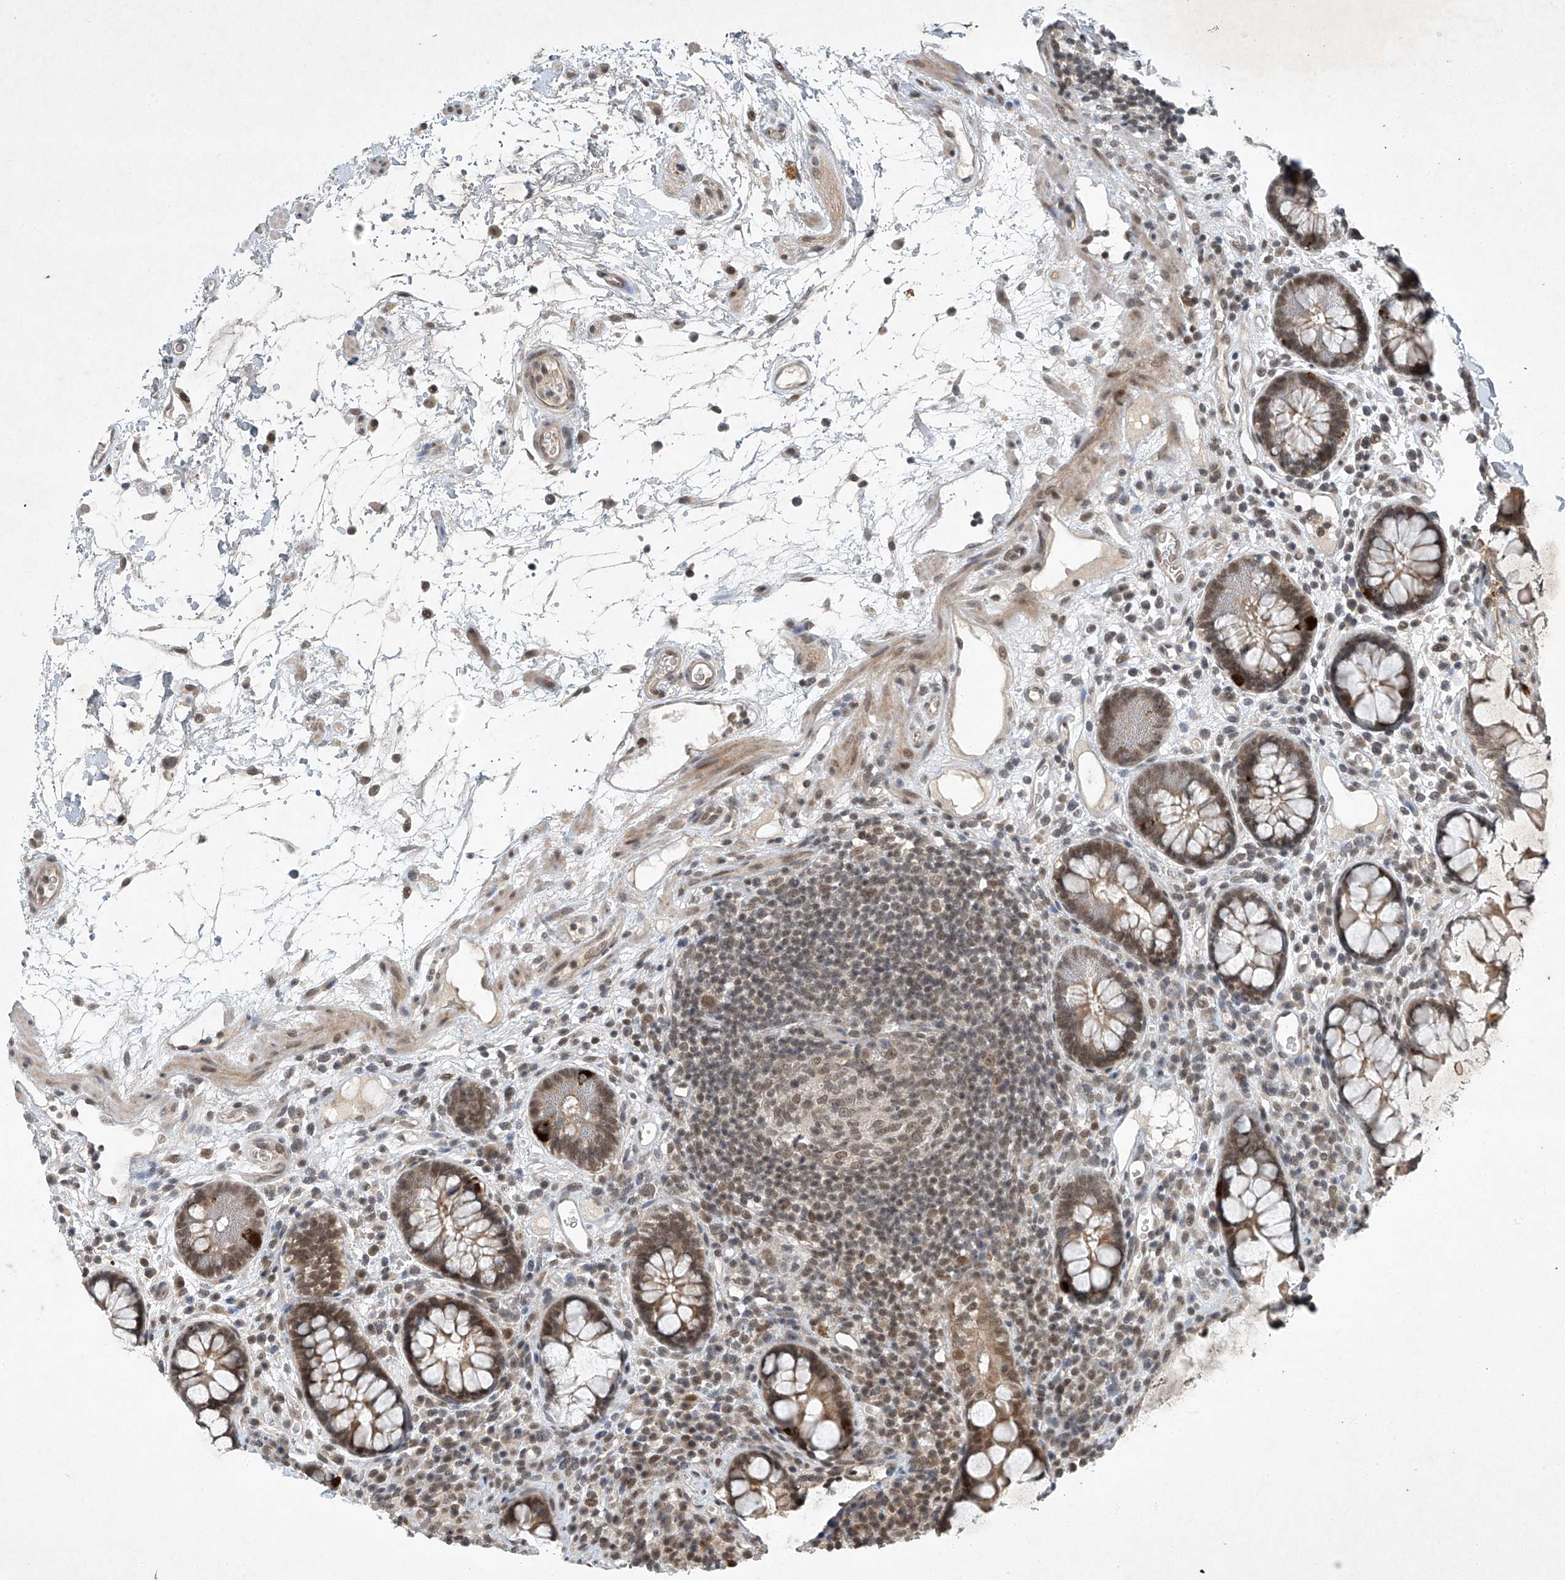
{"staining": {"intensity": "moderate", "quantity": ">75%", "location": "nuclear"}, "tissue": "colon", "cell_type": "Endothelial cells", "image_type": "normal", "snomed": [{"axis": "morphology", "description": "Normal tissue, NOS"}, {"axis": "topography", "description": "Colon"}], "caption": "Protein expression analysis of normal human colon reveals moderate nuclear expression in about >75% of endothelial cells. The staining was performed using DAB (3,3'-diaminobenzidine), with brown indicating positive protein expression. Nuclei are stained blue with hematoxylin.", "gene": "TAF8", "patient": {"sex": "female", "age": 79}}